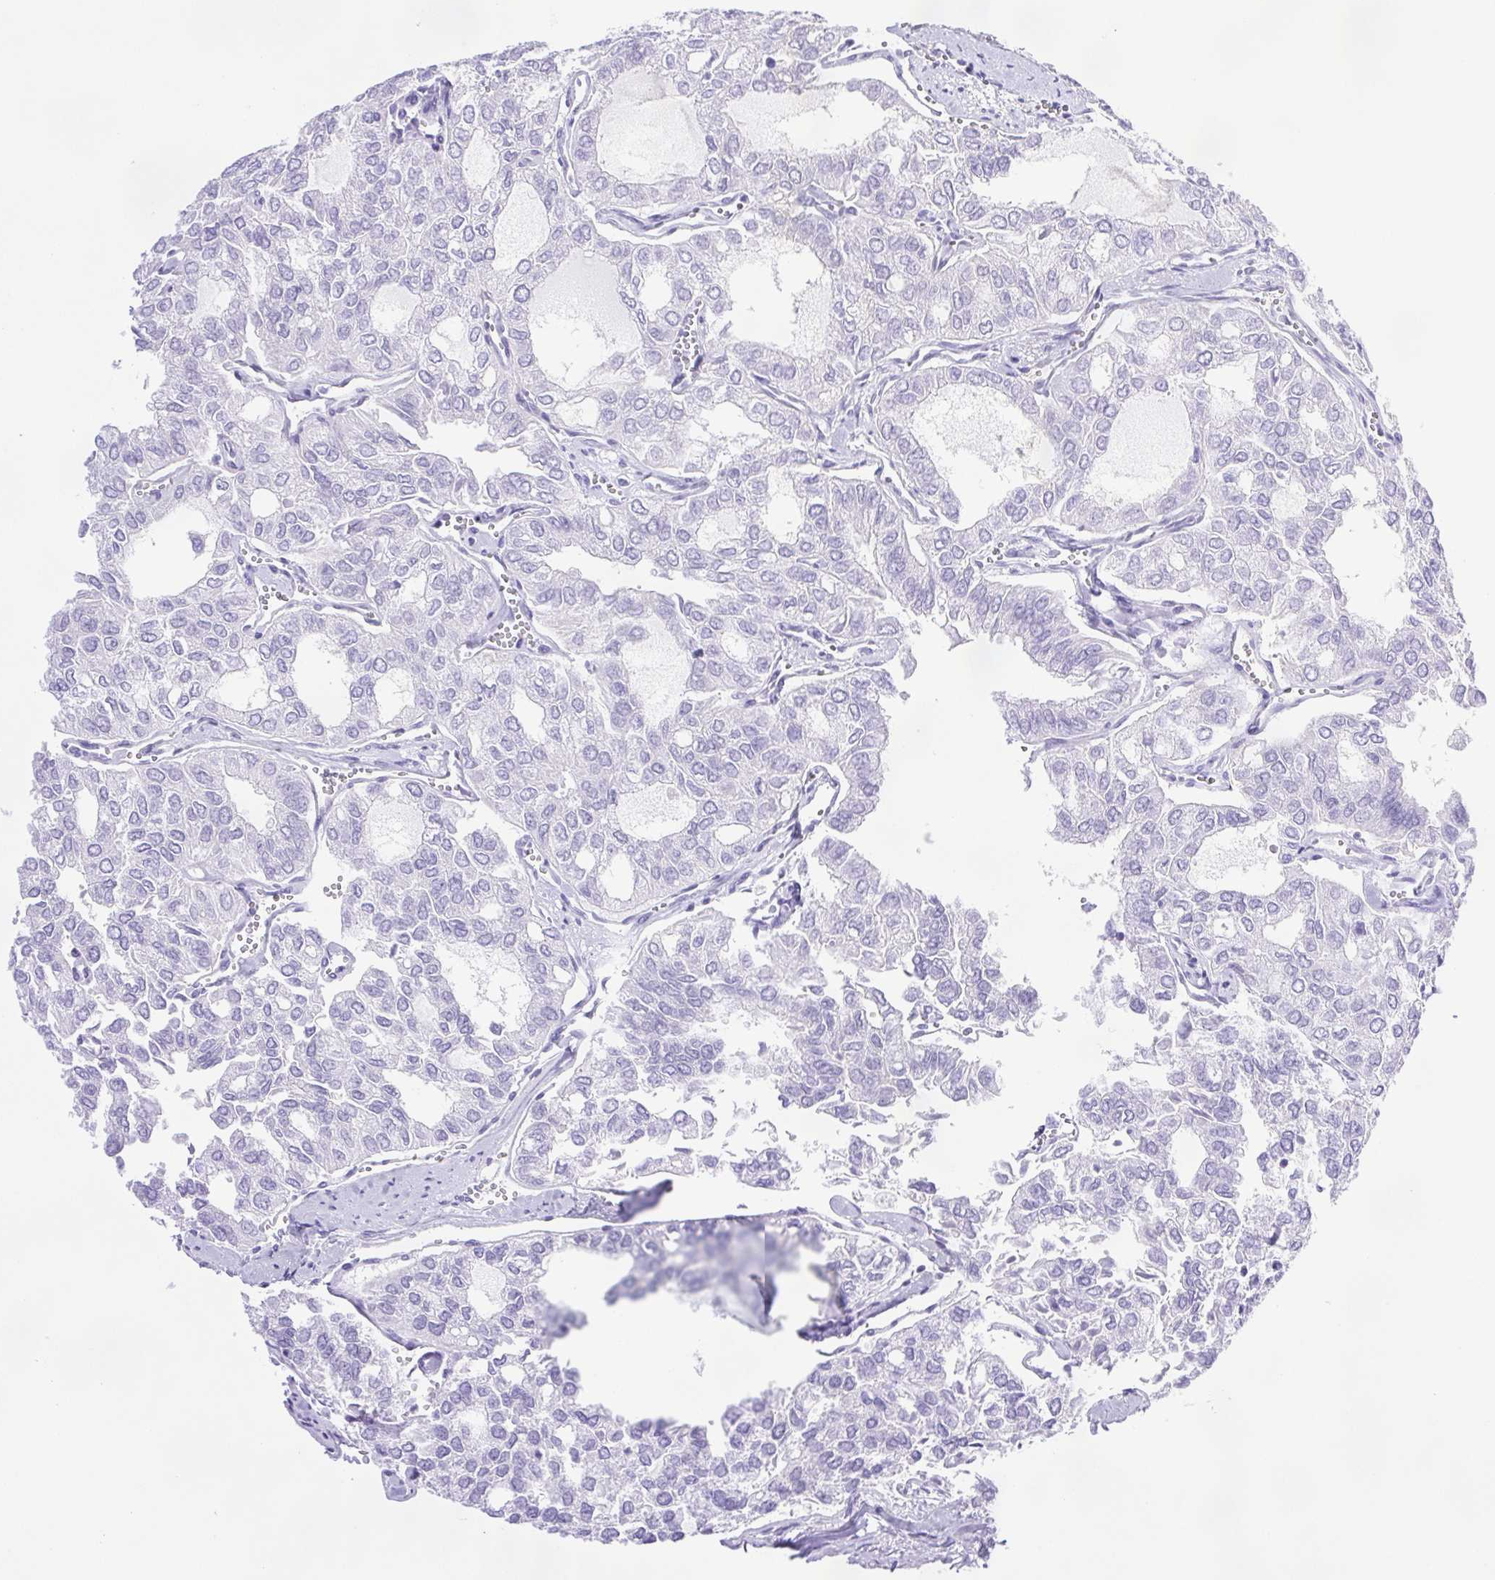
{"staining": {"intensity": "negative", "quantity": "none", "location": "none"}, "tissue": "thyroid cancer", "cell_type": "Tumor cells", "image_type": "cancer", "snomed": [{"axis": "morphology", "description": "Follicular adenoma carcinoma, NOS"}, {"axis": "topography", "description": "Thyroid gland"}], "caption": "DAB immunohistochemical staining of thyroid cancer shows no significant positivity in tumor cells.", "gene": "SYNPR", "patient": {"sex": "male", "age": 75}}